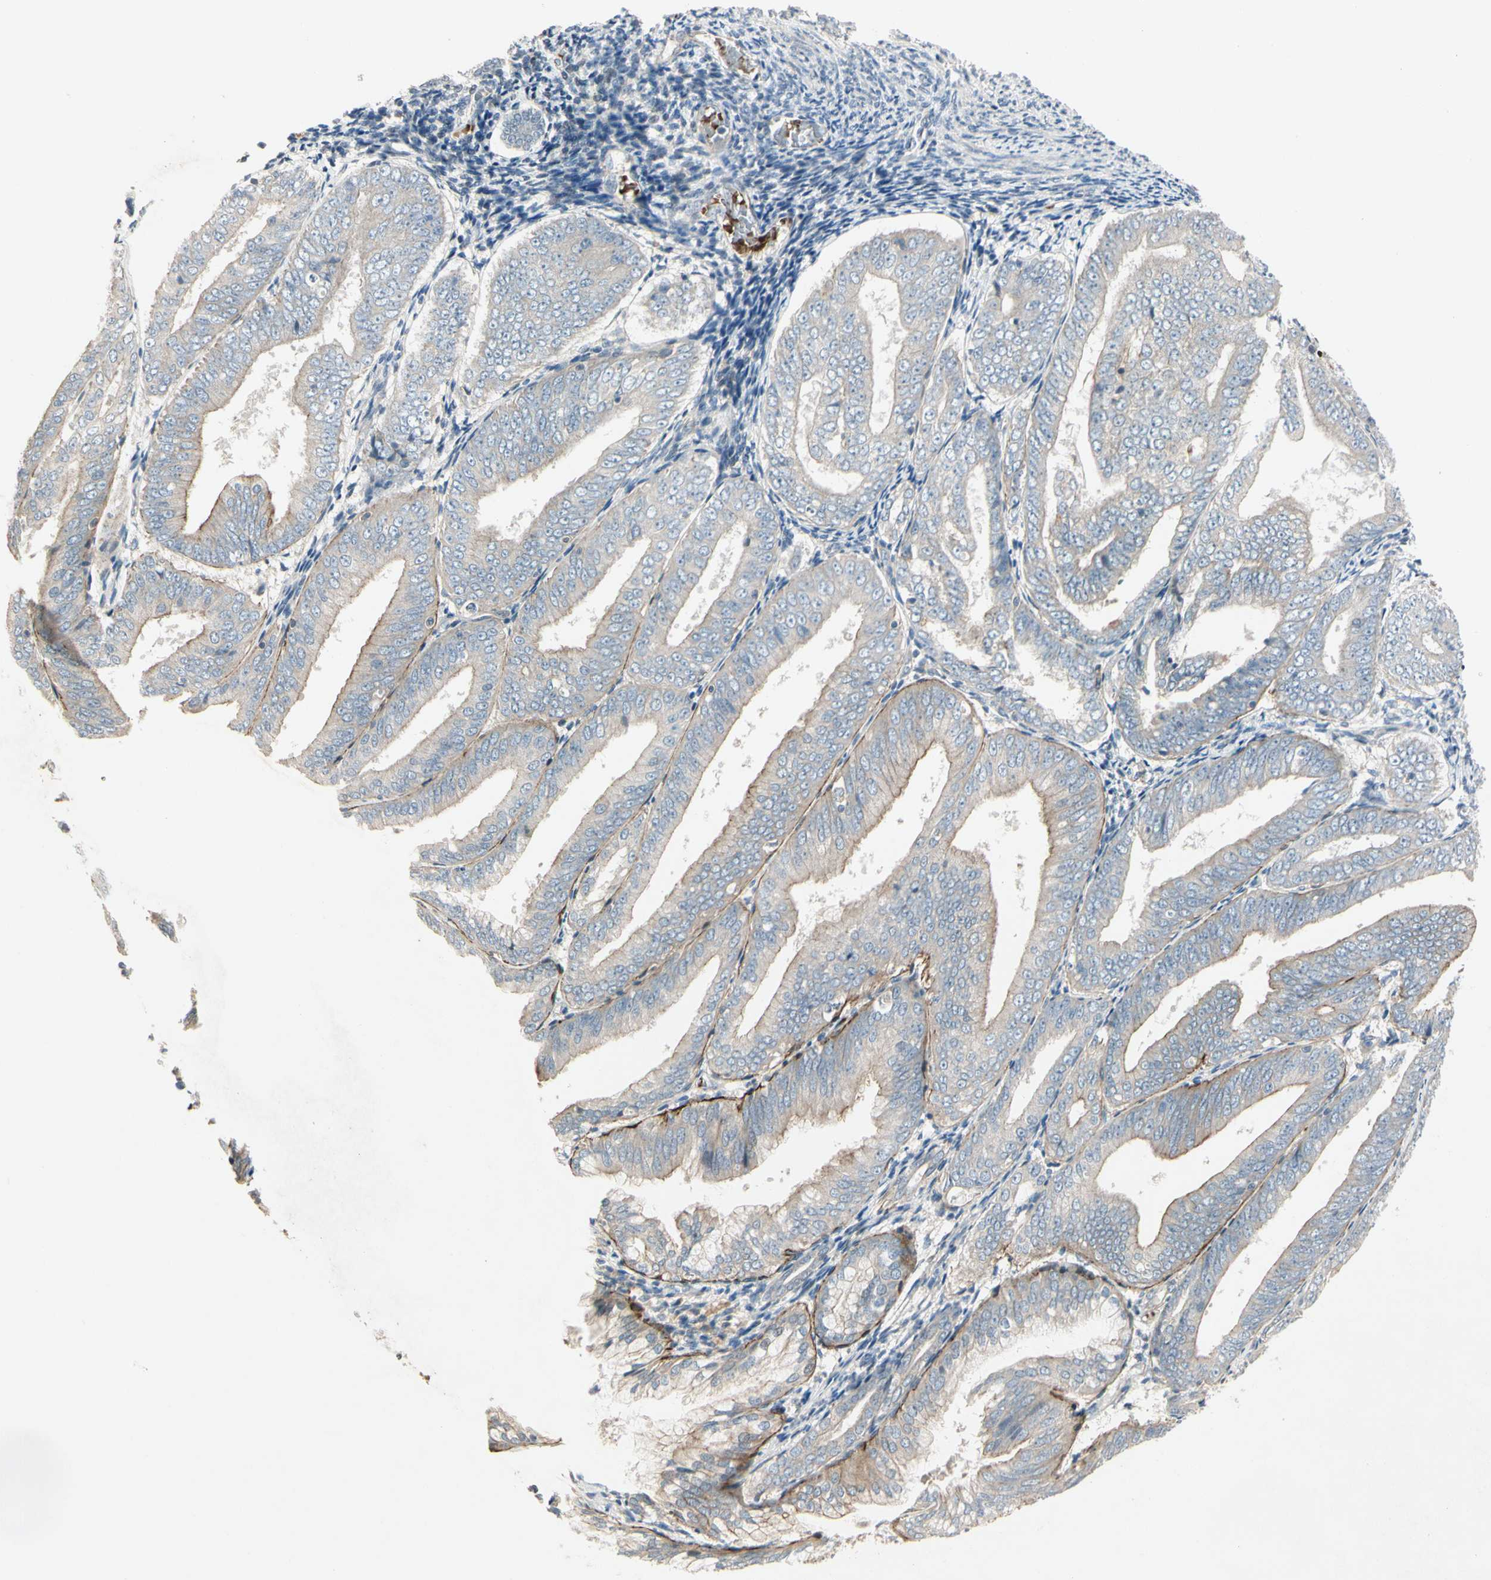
{"staining": {"intensity": "weak", "quantity": "25%-75%", "location": "cytoplasmic/membranous"}, "tissue": "endometrial cancer", "cell_type": "Tumor cells", "image_type": "cancer", "snomed": [{"axis": "morphology", "description": "Adenocarcinoma, NOS"}, {"axis": "topography", "description": "Endometrium"}], "caption": "Endometrial adenocarcinoma tissue displays weak cytoplasmic/membranous positivity in approximately 25%-75% of tumor cells", "gene": "PPP3CB", "patient": {"sex": "female", "age": 63}}